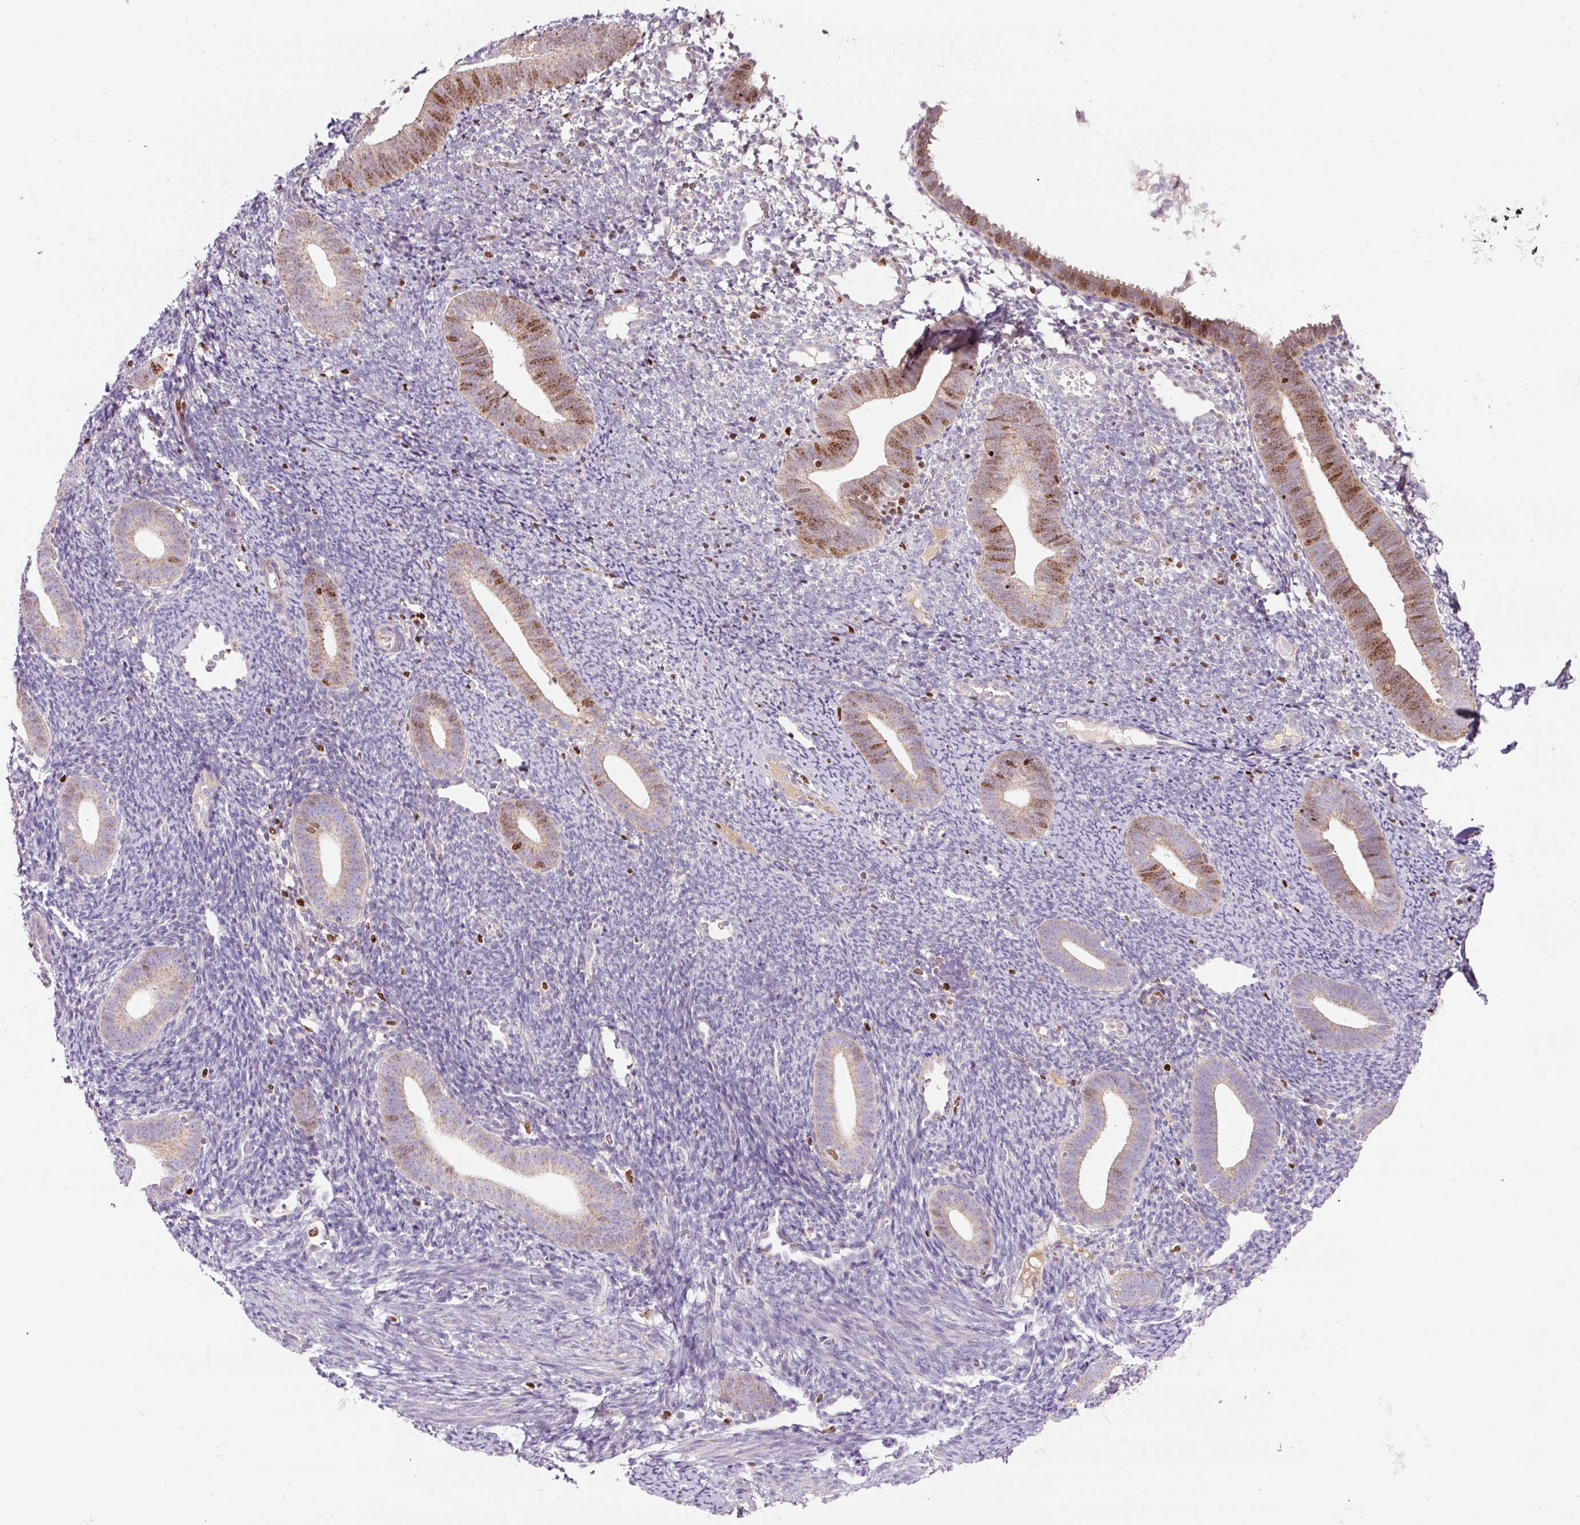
{"staining": {"intensity": "moderate", "quantity": "<25%", "location": "nuclear"}, "tissue": "endometrium", "cell_type": "Cells in endometrial stroma", "image_type": "normal", "snomed": [{"axis": "morphology", "description": "Normal tissue, NOS"}, {"axis": "topography", "description": "Endometrium"}], "caption": "This micrograph displays immunohistochemistry (IHC) staining of benign endometrium, with low moderate nuclear staining in about <25% of cells in endometrial stroma.", "gene": "TMEM8B", "patient": {"sex": "female", "age": 39}}